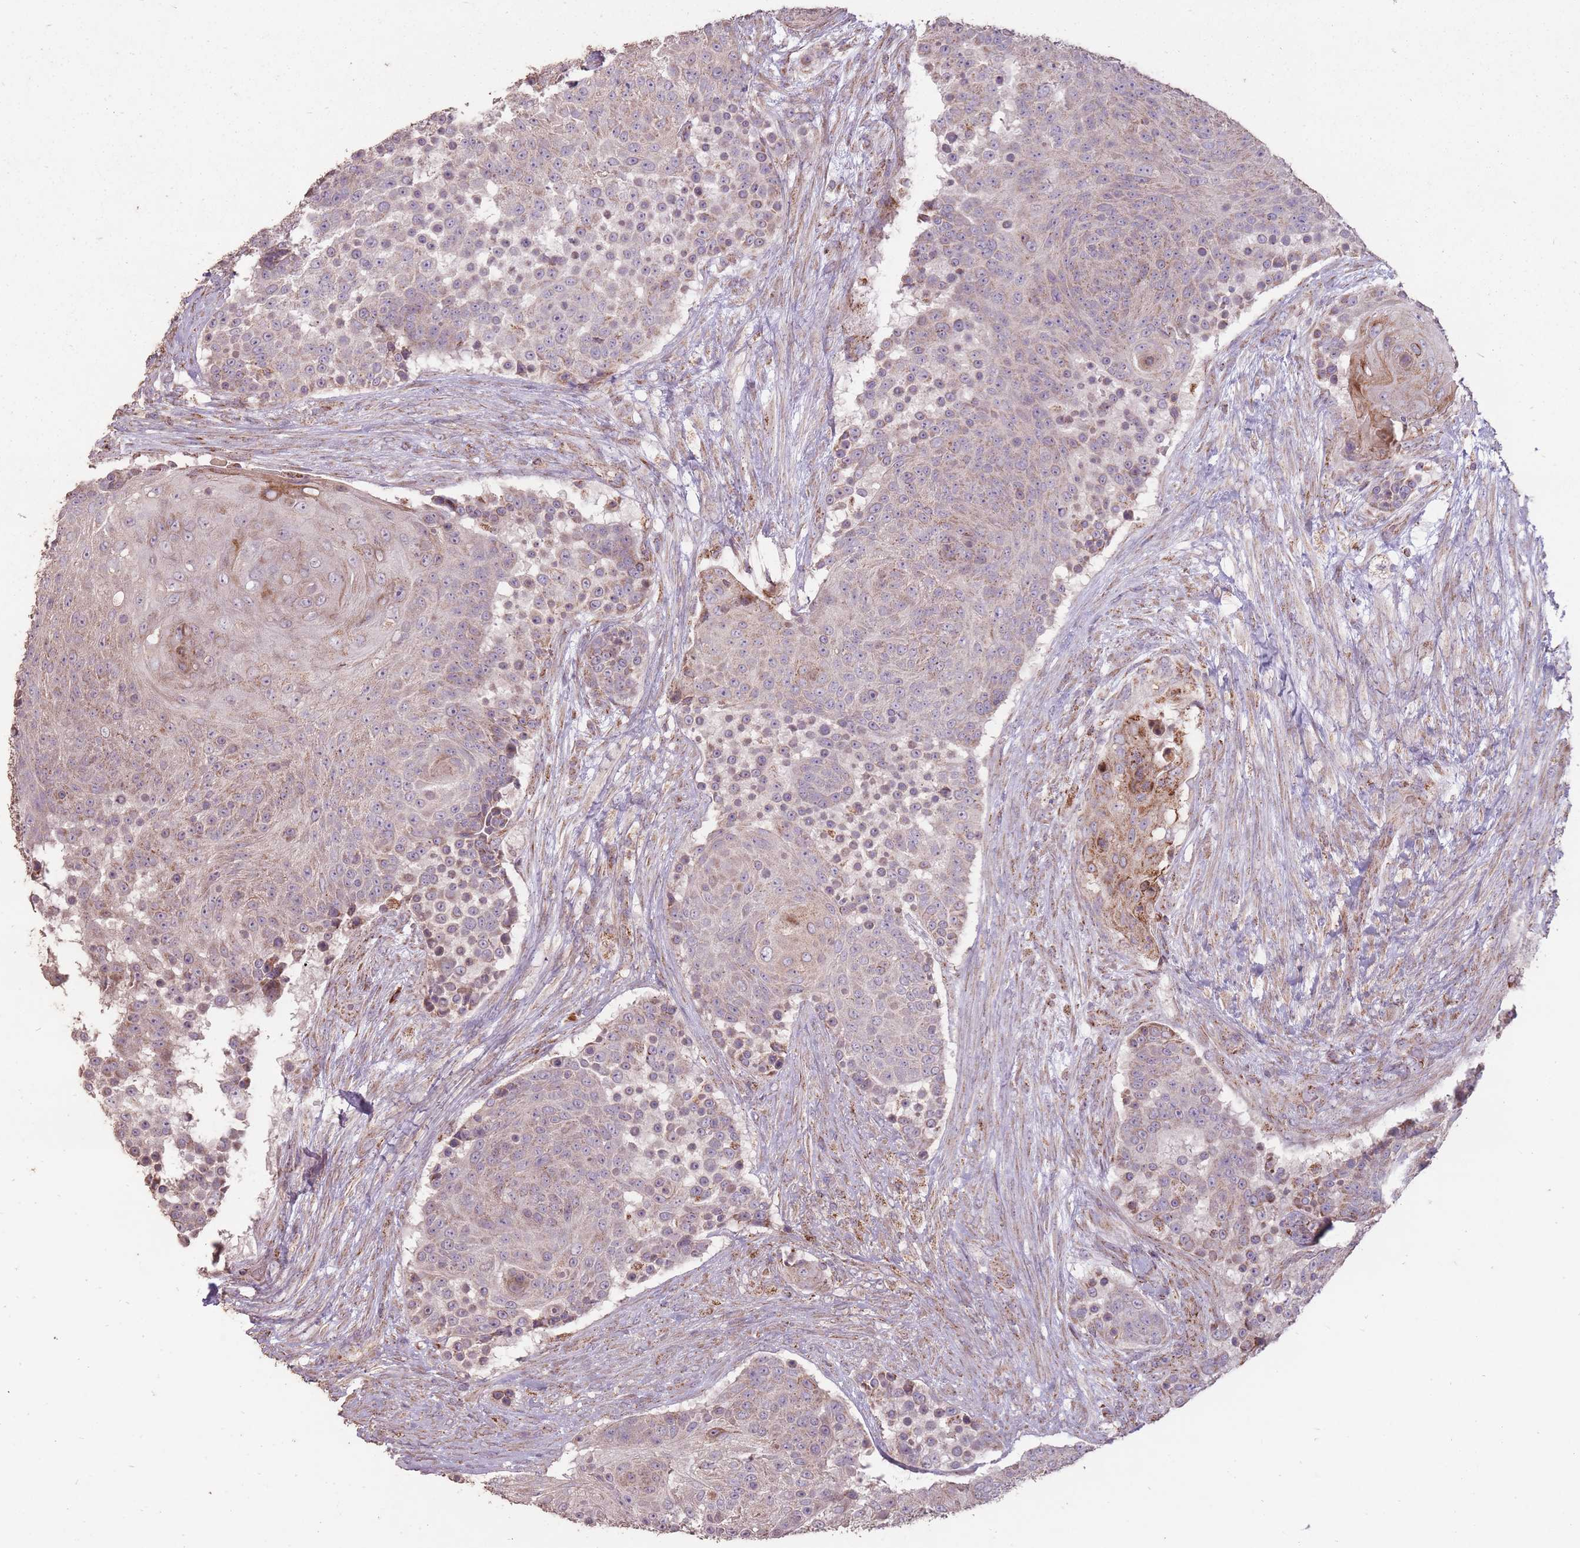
{"staining": {"intensity": "strong", "quantity": "<25%", "location": "cytoplasmic/membranous"}, "tissue": "urothelial cancer", "cell_type": "Tumor cells", "image_type": "cancer", "snomed": [{"axis": "morphology", "description": "Urothelial carcinoma, High grade"}, {"axis": "topography", "description": "Urinary bladder"}], "caption": "IHC (DAB) staining of high-grade urothelial carcinoma demonstrates strong cytoplasmic/membranous protein positivity in about <25% of tumor cells.", "gene": "CNOT8", "patient": {"sex": "female", "age": 63}}